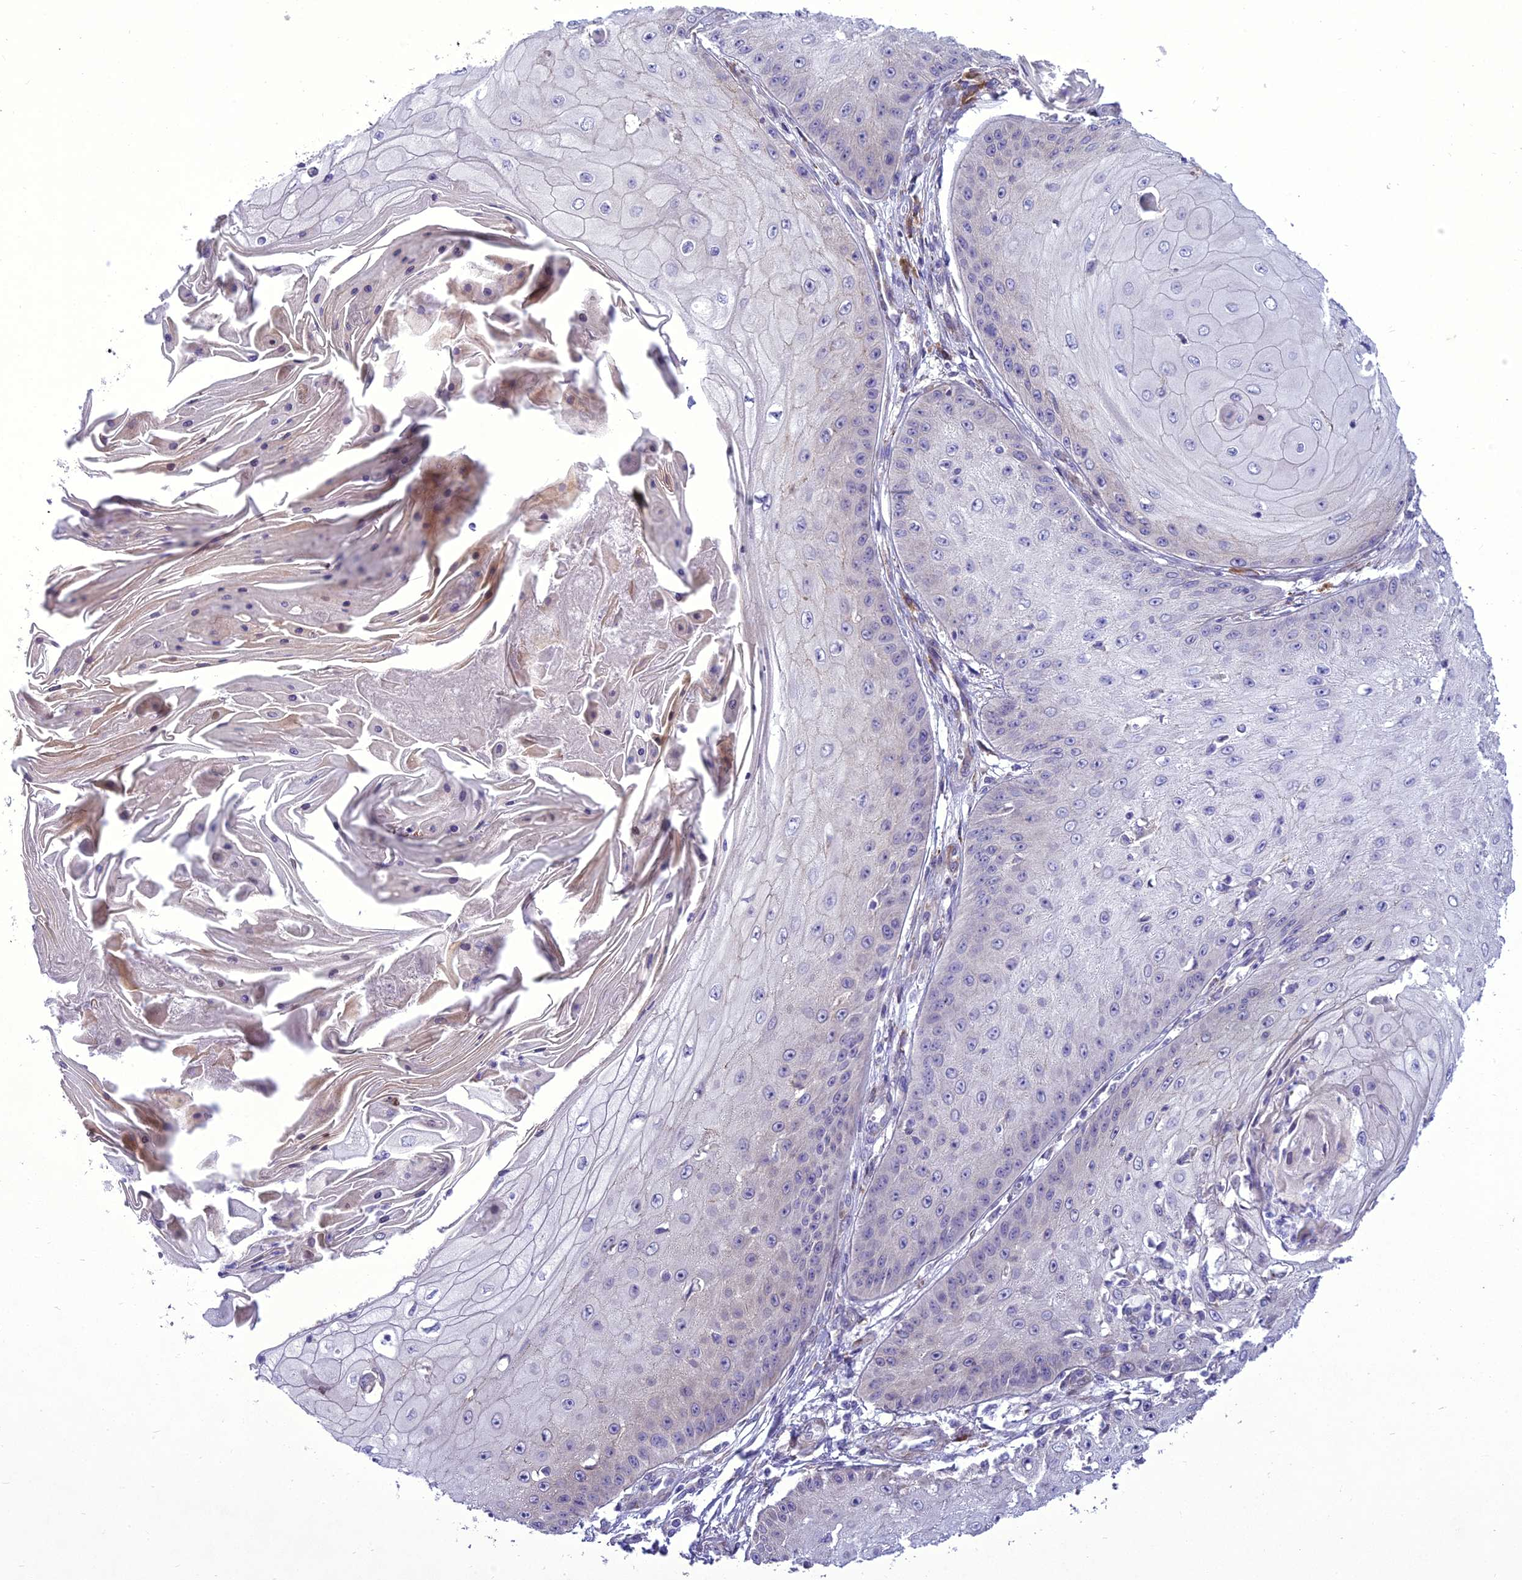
{"staining": {"intensity": "negative", "quantity": "none", "location": "none"}, "tissue": "skin cancer", "cell_type": "Tumor cells", "image_type": "cancer", "snomed": [{"axis": "morphology", "description": "Squamous cell carcinoma, NOS"}, {"axis": "topography", "description": "Skin"}], "caption": "Immunohistochemistry histopathology image of human skin cancer stained for a protein (brown), which displays no expression in tumor cells.", "gene": "NEURL2", "patient": {"sex": "male", "age": 70}}